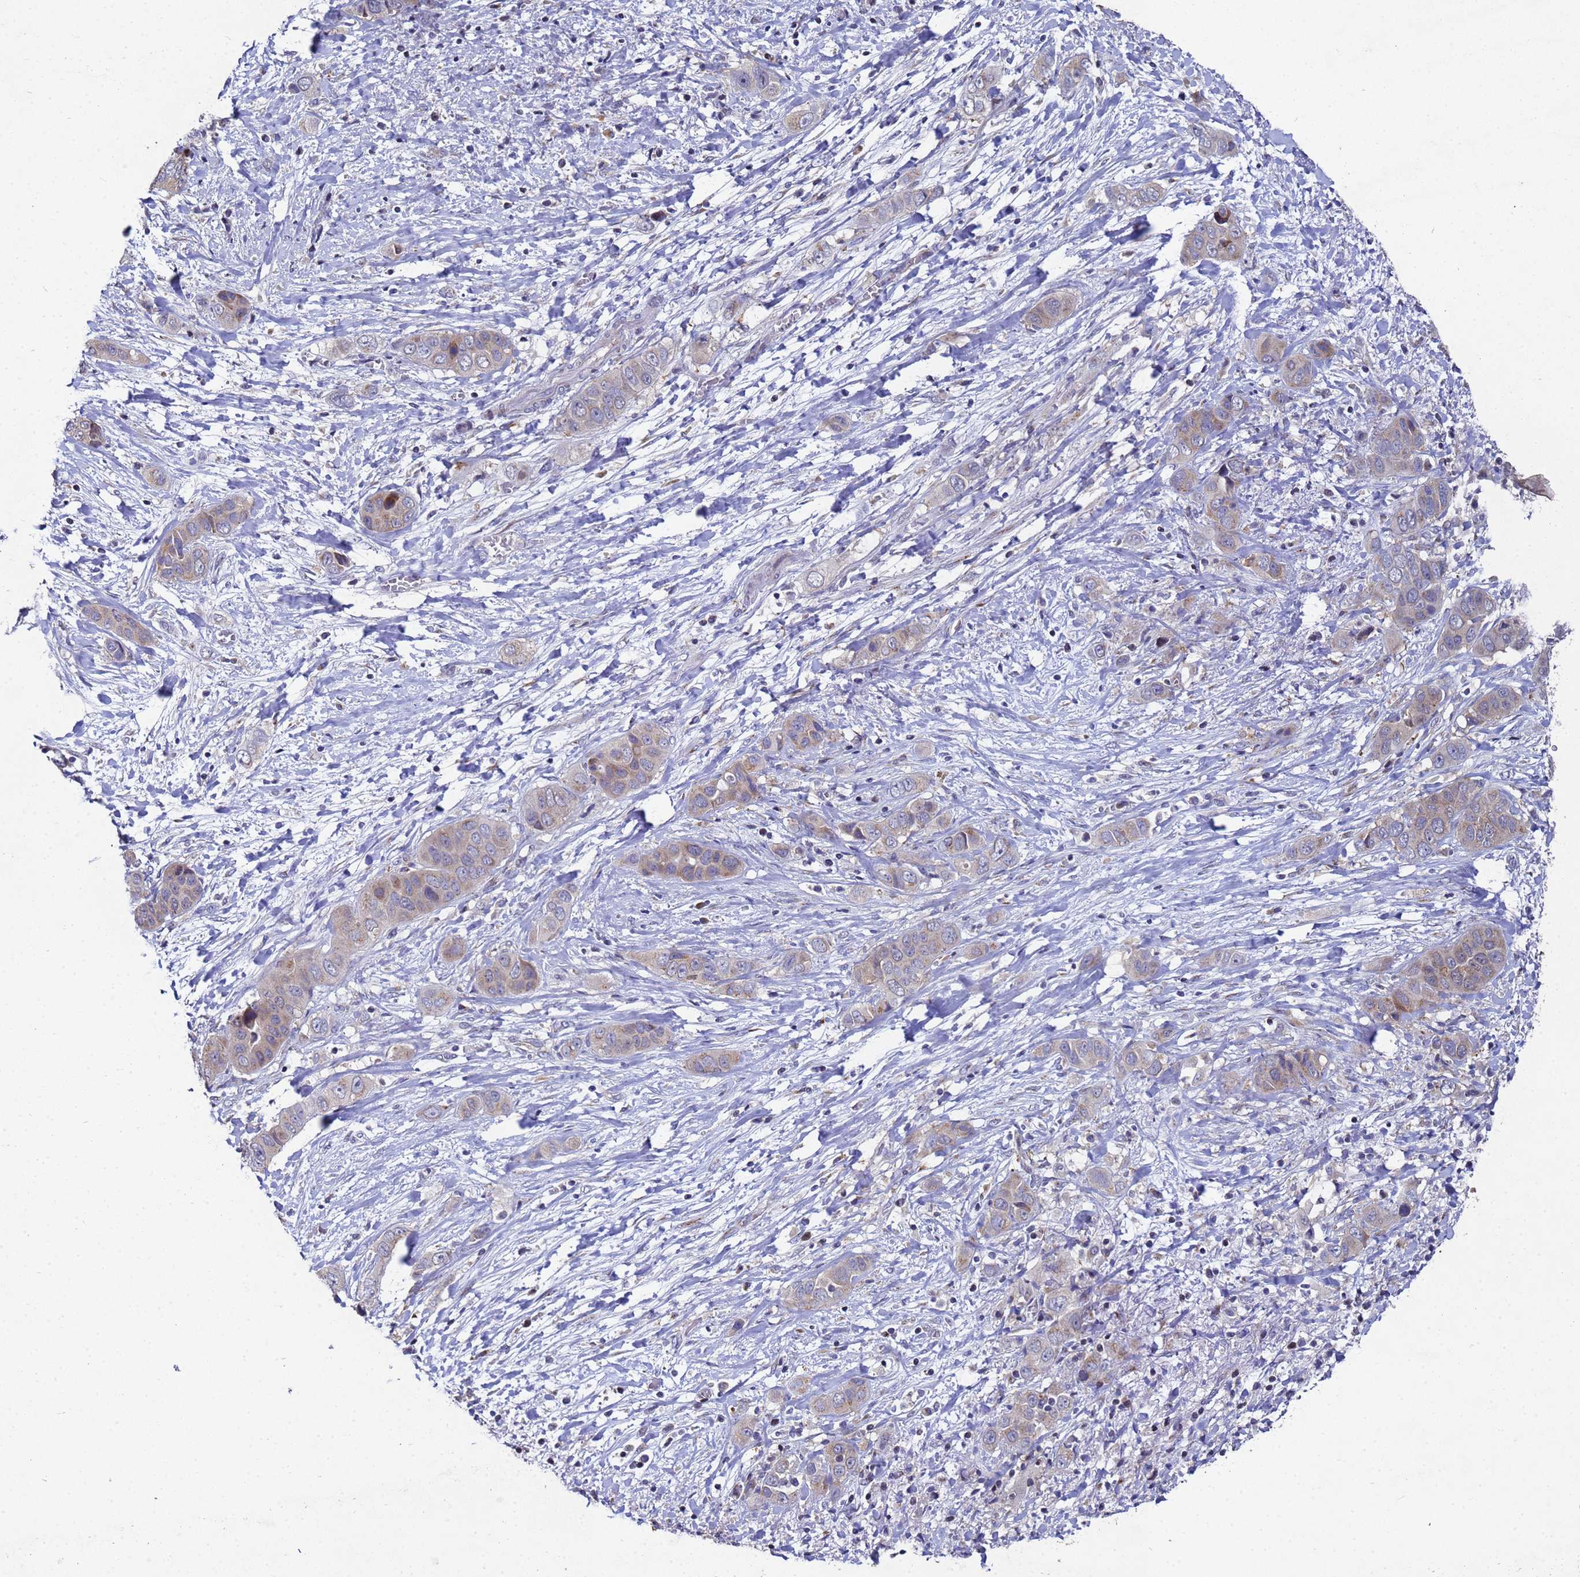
{"staining": {"intensity": "weak", "quantity": "<25%", "location": "cytoplasmic/membranous"}, "tissue": "liver cancer", "cell_type": "Tumor cells", "image_type": "cancer", "snomed": [{"axis": "morphology", "description": "Cholangiocarcinoma"}, {"axis": "topography", "description": "Liver"}], "caption": "The micrograph exhibits no significant staining in tumor cells of cholangiocarcinoma (liver).", "gene": "NSUN6", "patient": {"sex": "female", "age": 52}}